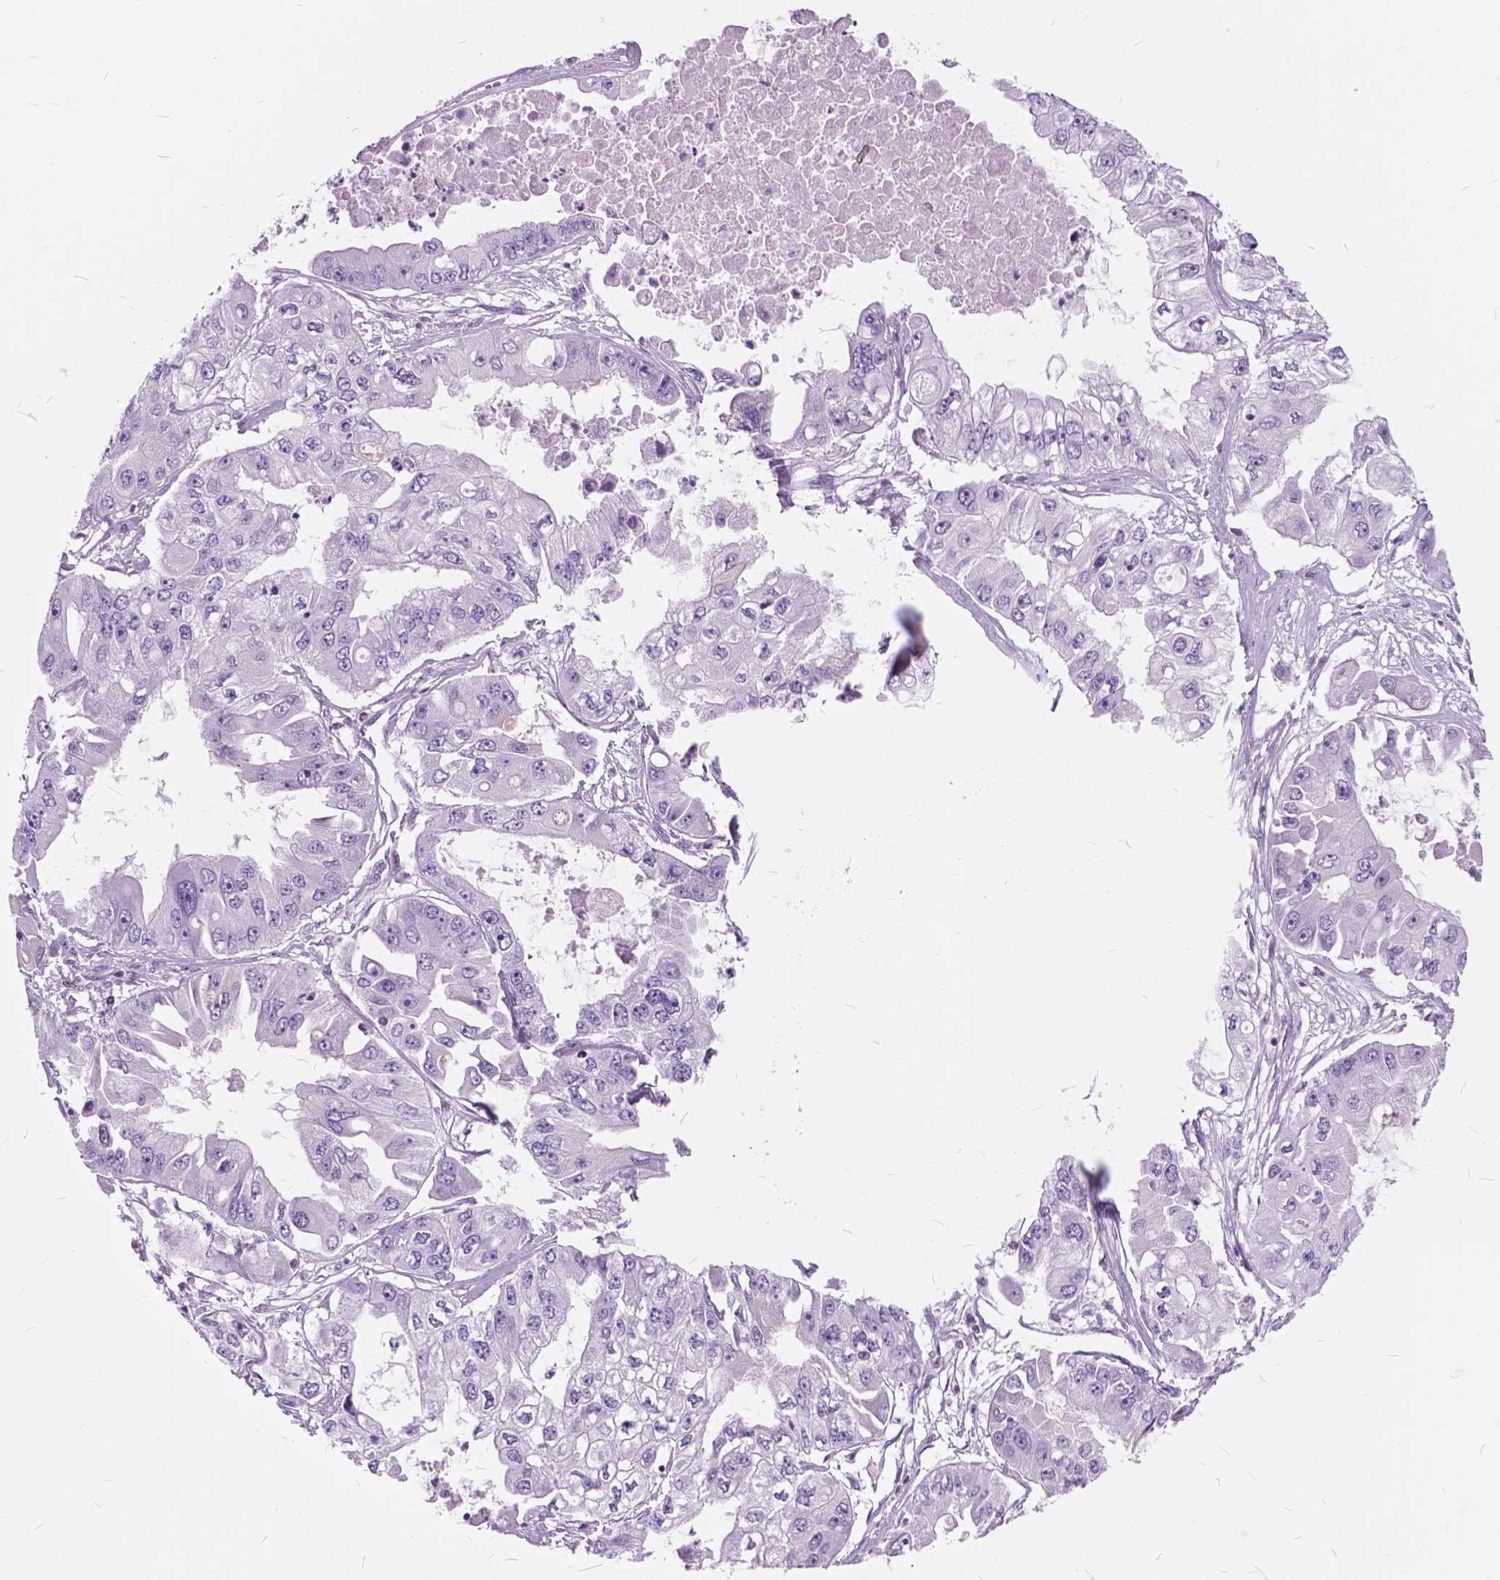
{"staining": {"intensity": "negative", "quantity": "none", "location": "none"}, "tissue": "ovarian cancer", "cell_type": "Tumor cells", "image_type": "cancer", "snomed": [{"axis": "morphology", "description": "Cystadenocarcinoma, serous, NOS"}, {"axis": "topography", "description": "Ovary"}], "caption": "There is no significant expression in tumor cells of serous cystadenocarcinoma (ovarian).", "gene": "SP140", "patient": {"sex": "female", "age": 56}}